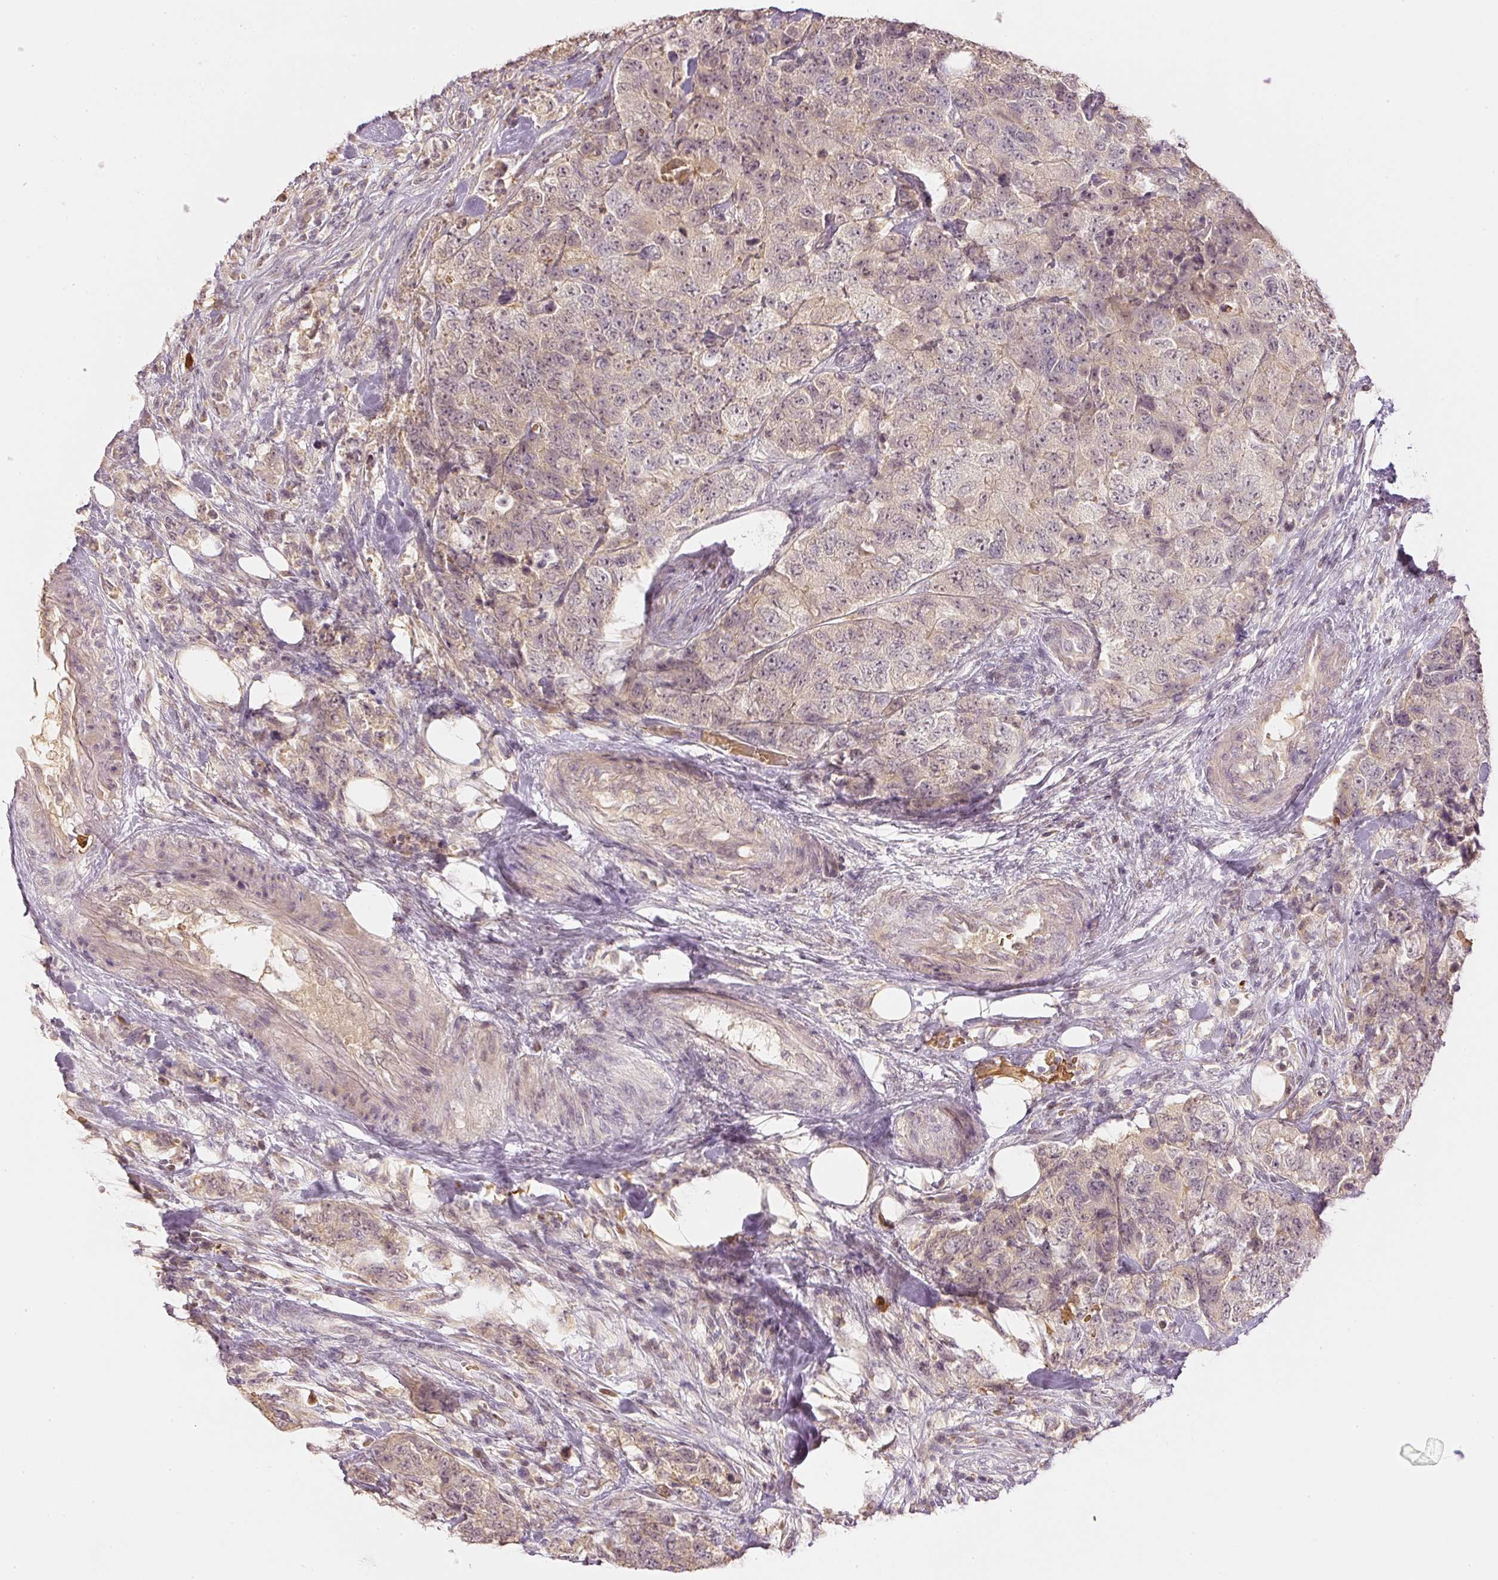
{"staining": {"intensity": "weak", "quantity": "25%-75%", "location": "cytoplasmic/membranous"}, "tissue": "urothelial cancer", "cell_type": "Tumor cells", "image_type": "cancer", "snomed": [{"axis": "morphology", "description": "Urothelial carcinoma, High grade"}, {"axis": "topography", "description": "Urinary bladder"}], "caption": "The image demonstrates staining of urothelial cancer, revealing weak cytoplasmic/membranous protein staining (brown color) within tumor cells.", "gene": "GZMA", "patient": {"sex": "female", "age": 78}}